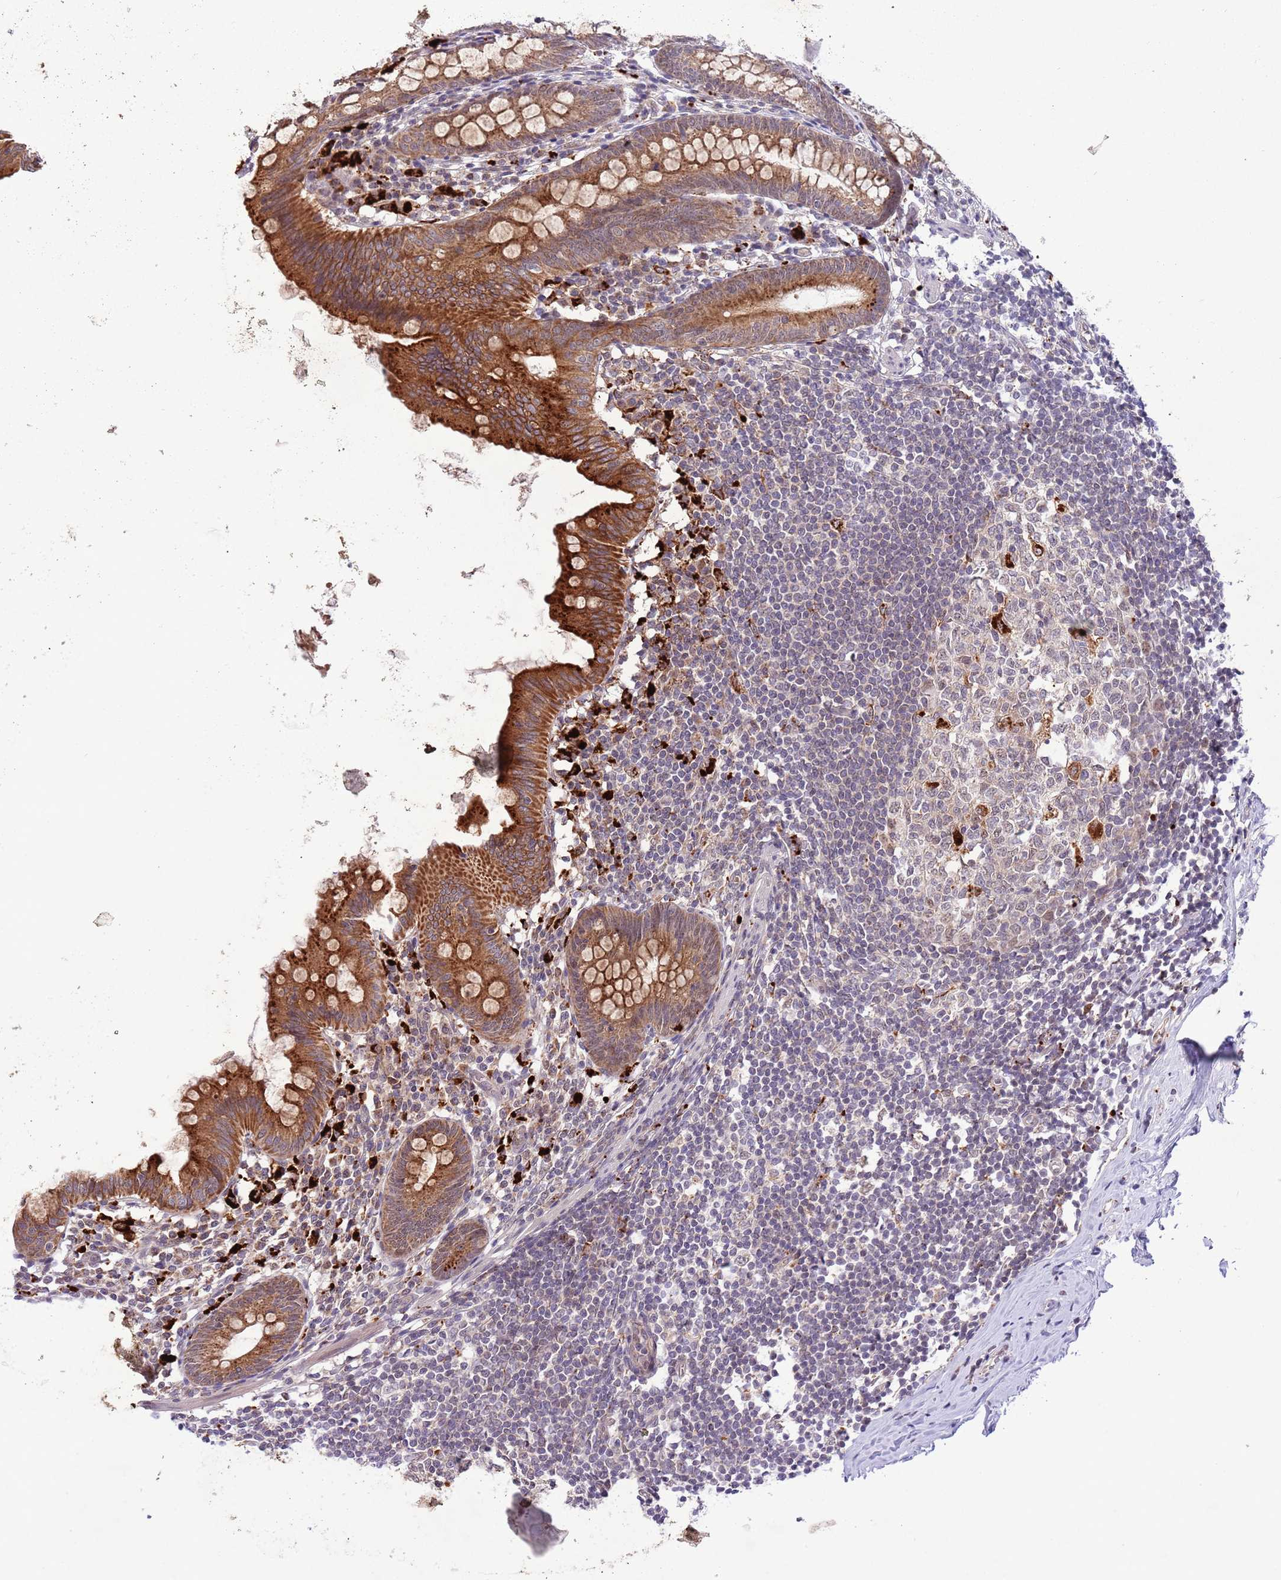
{"staining": {"intensity": "strong", "quantity": ">75%", "location": "cytoplasmic/membranous"}, "tissue": "appendix", "cell_type": "Glandular cells", "image_type": "normal", "snomed": [{"axis": "morphology", "description": "Normal tissue, NOS"}, {"axis": "topography", "description": "Appendix"}], "caption": "Strong cytoplasmic/membranous positivity for a protein is seen in about >75% of glandular cells of unremarkable appendix using immunohistochemistry (IHC).", "gene": "TRIM27", "patient": {"sex": "female", "age": 51}}